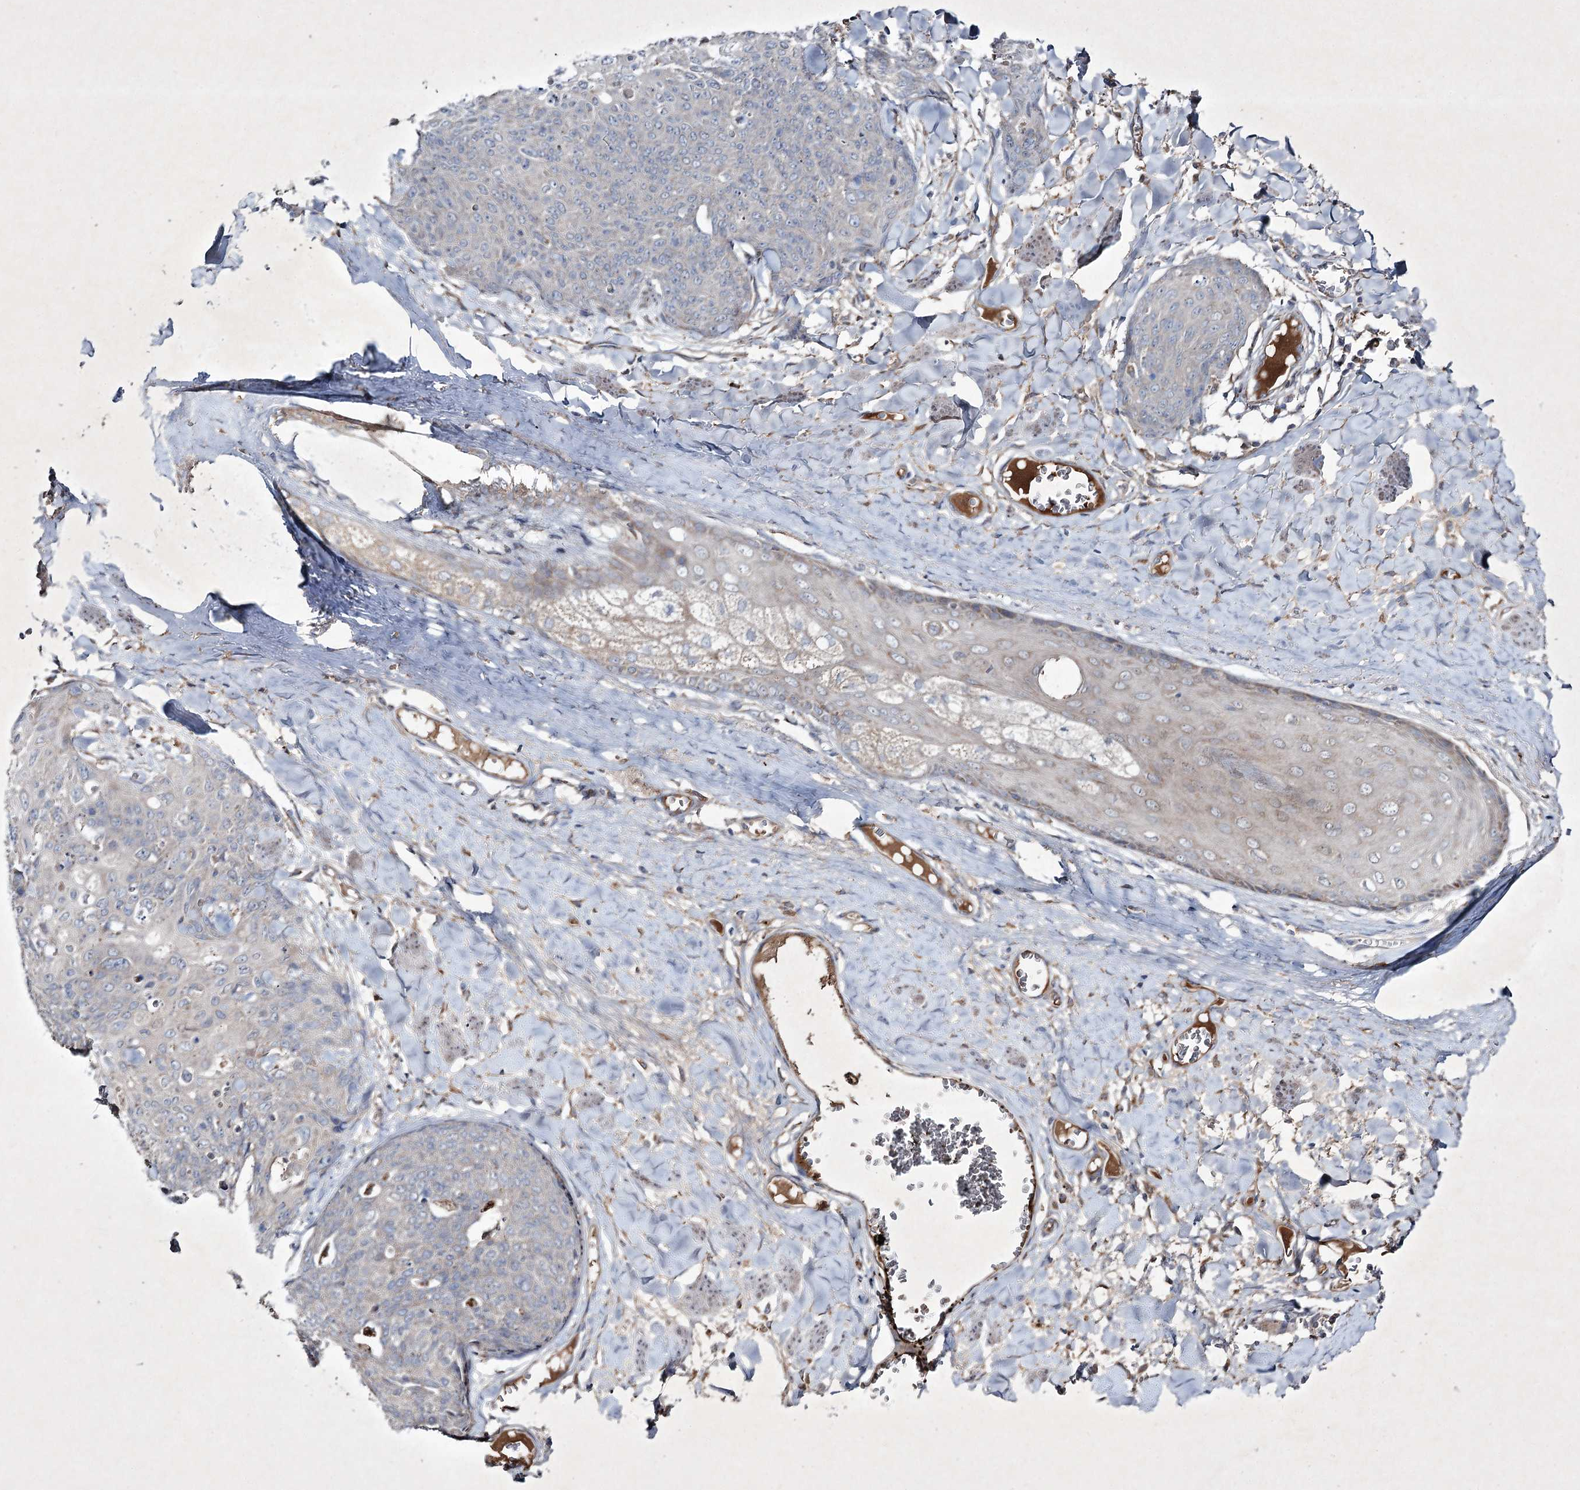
{"staining": {"intensity": "negative", "quantity": "none", "location": "none"}, "tissue": "skin cancer", "cell_type": "Tumor cells", "image_type": "cancer", "snomed": [{"axis": "morphology", "description": "Squamous cell carcinoma, NOS"}, {"axis": "topography", "description": "Skin"}, {"axis": "topography", "description": "Vulva"}], "caption": "The photomicrograph exhibits no staining of tumor cells in skin cancer.", "gene": "ALG9", "patient": {"sex": "female", "age": 85}}